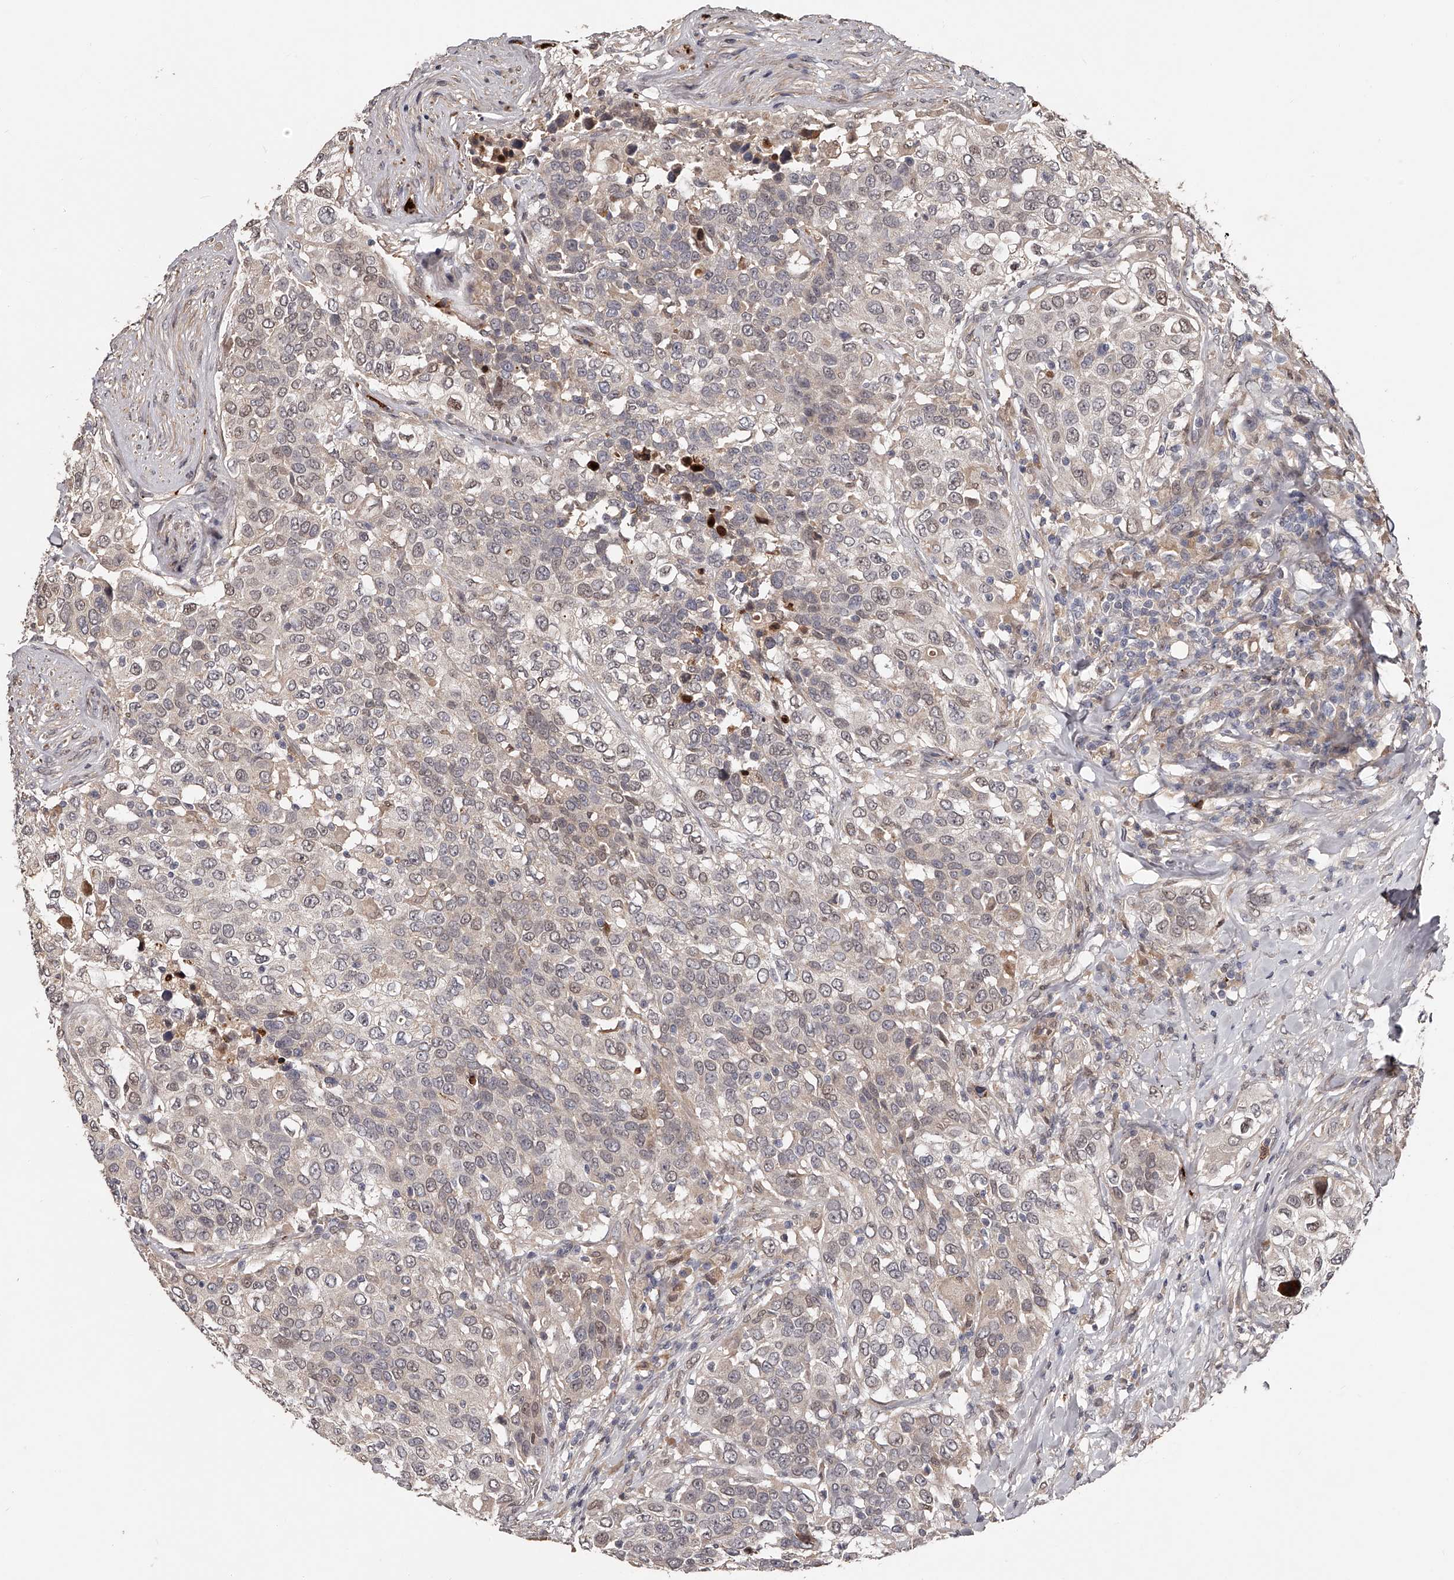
{"staining": {"intensity": "weak", "quantity": "<25%", "location": "nuclear"}, "tissue": "urothelial cancer", "cell_type": "Tumor cells", "image_type": "cancer", "snomed": [{"axis": "morphology", "description": "Urothelial carcinoma, High grade"}, {"axis": "topography", "description": "Urinary bladder"}], "caption": "High magnification brightfield microscopy of urothelial carcinoma (high-grade) stained with DAB (3,3'-diaminobenzidine) (brown) and counterstained with hematoxylin (blue): tumor cells show no significant positivity.", "gene": "URGCP", "patient": {"sex": "female", "age": 80}}